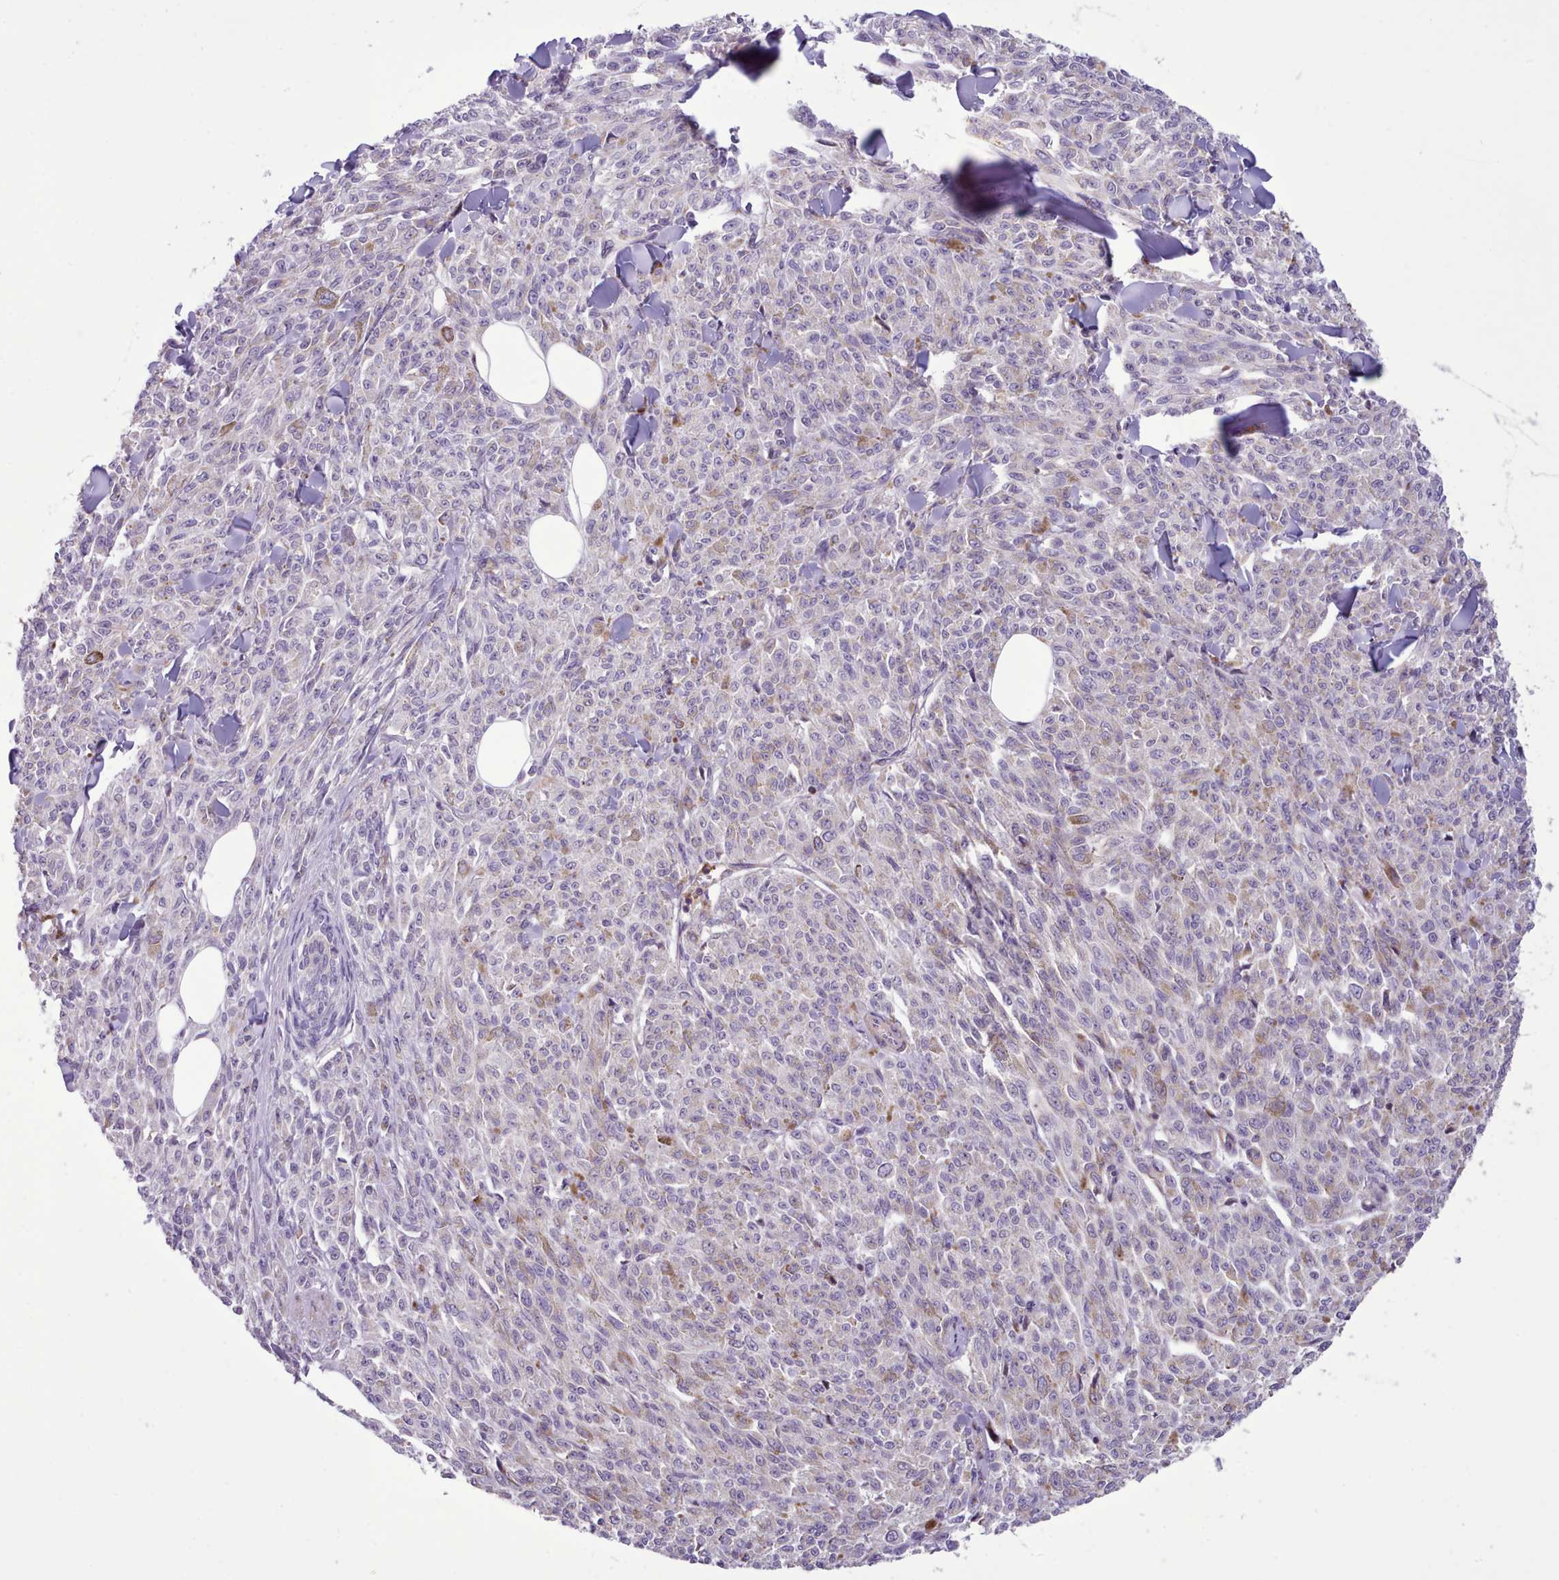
{"staining": {"intensity": "weak", "quantity": "<25%", "location": "cytoplasmic/membranous"}, "tissue": "melanoma", "cell_type": "Tumor cells", "image_type": "cancer", "snomed": [{"axis": "morphology", "description": "Malignant melanoma, NOS"}, {"axis": "topography", "description": "Skin"}], "caption": "Human malignant melanoma stained for a protein using IHC reveals no positivity in tumor cells.", "gene": "TENT4B", "patient": {"sex": "female", "age": 52}}